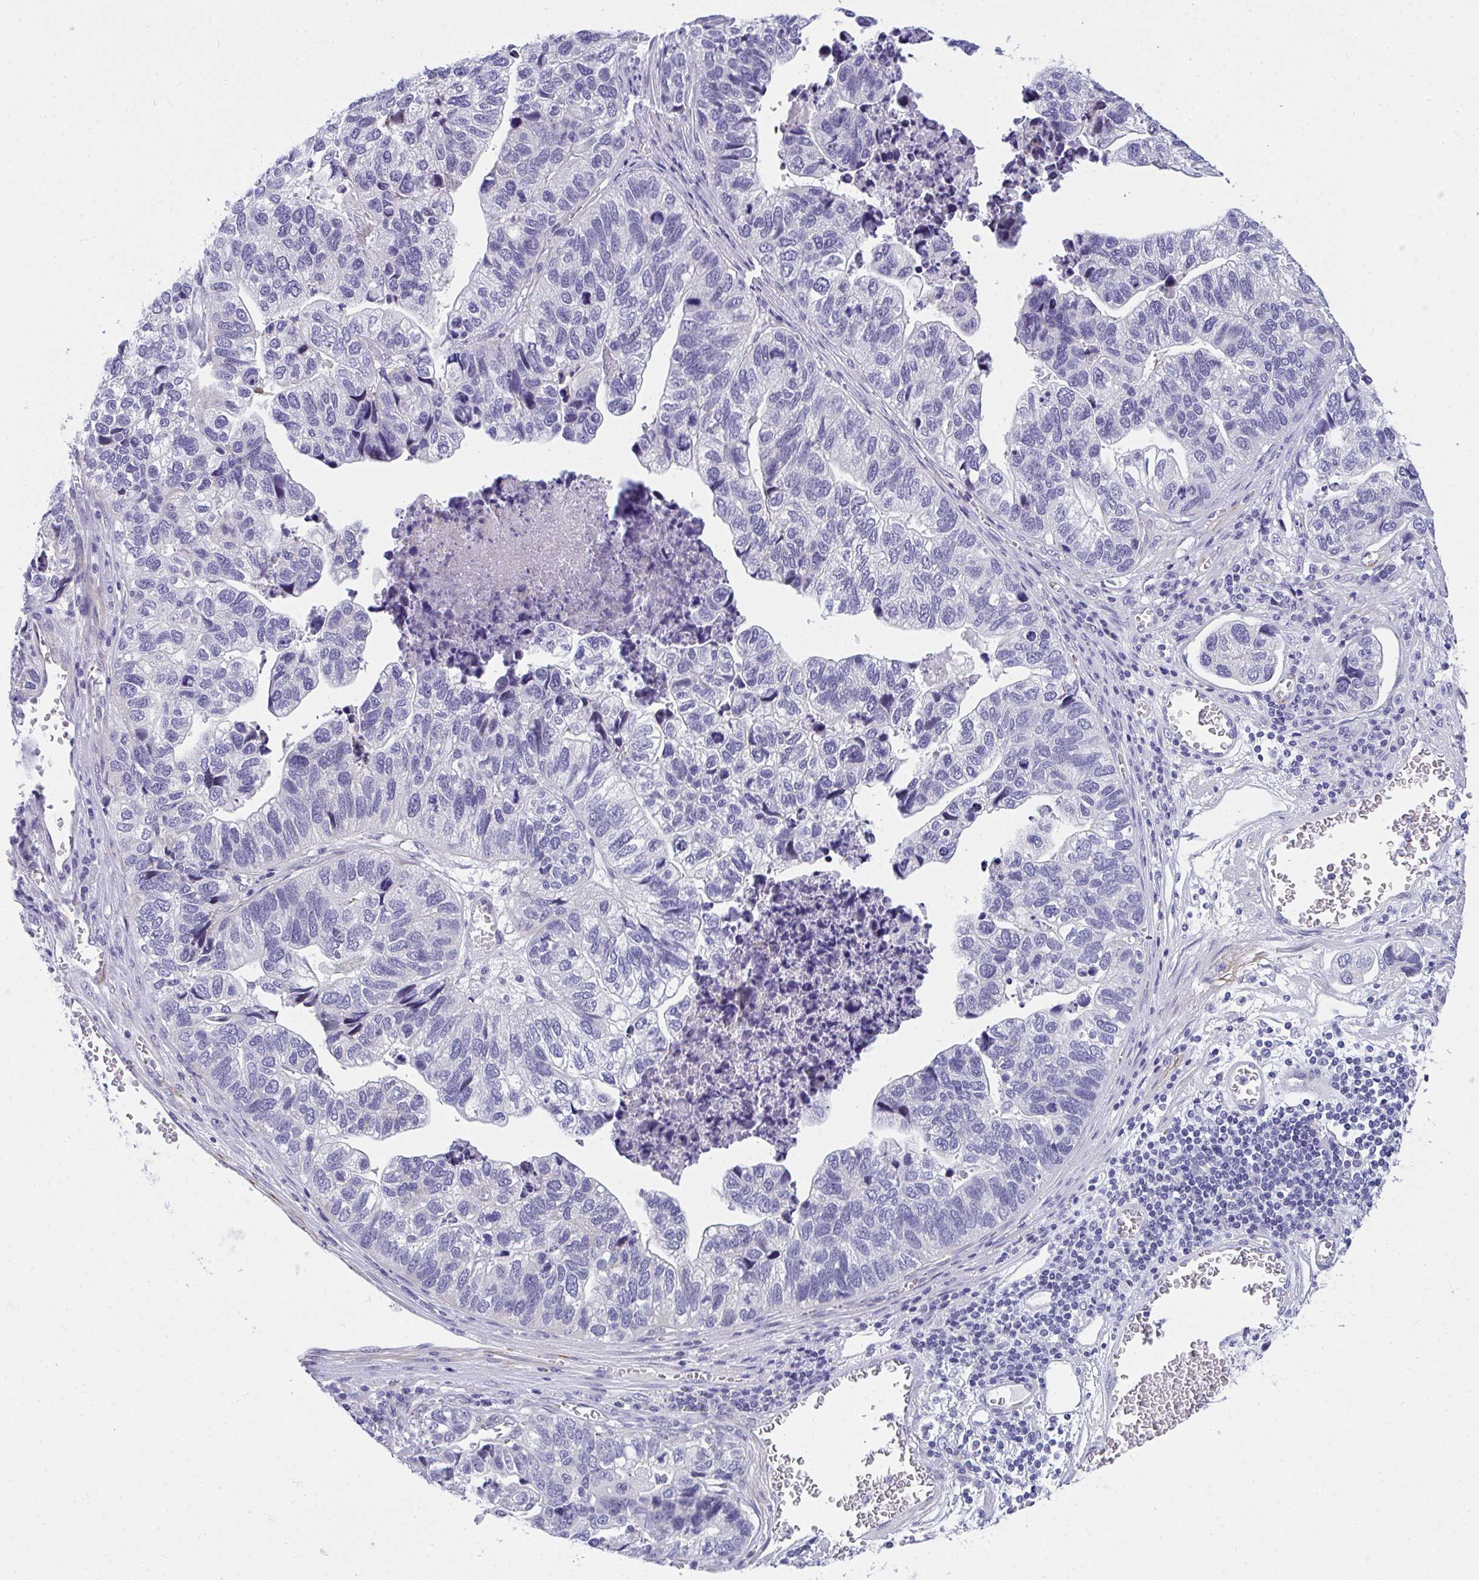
{"staining": {"intensity": "weak", "quantity": "<25%", "location": "cytoplasmic/membranous"}, "tissue": "stomach cancer", "cell_type": "Tumor cells", "image_type": "cancer", "snomed": [{"axis": "morphology", "description": "Adenocarcinoma, NOS"}, {"axis": "topography", "description": "Stomach, upper"}], "caption": "Micrograph shows no protein staining in tumor cells of stomach adenocarcinoma tissue.", "gene": "TSBP1", "patient": {"sex": "female", "age": 67}}